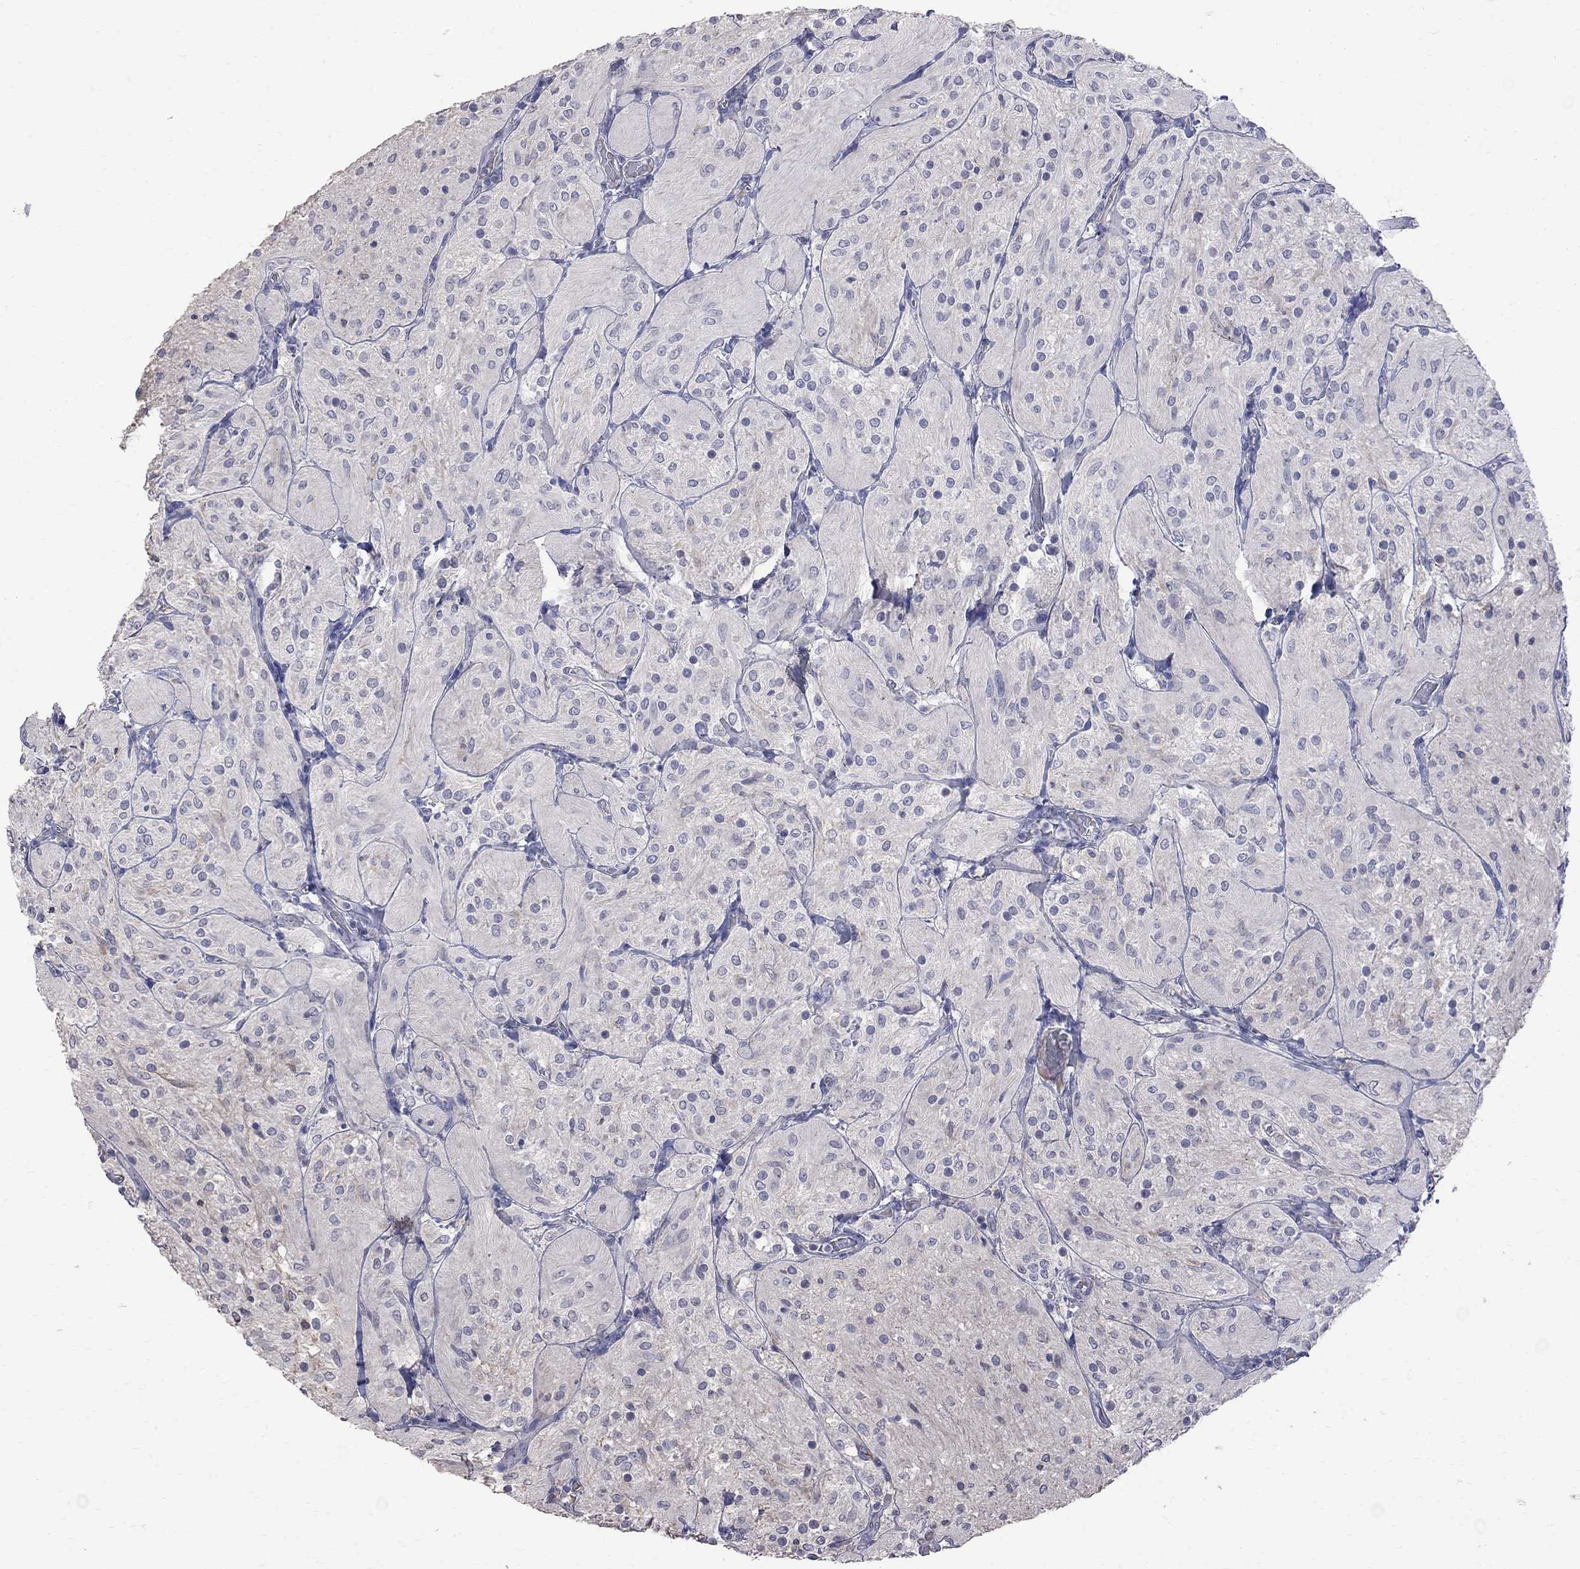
{"staining": {"intensity": "negative", "quantity": "none", "location": "none"}, "tissue": "glioma", "cell_type": "Tumor cells", "image_type": "cancer", "snomed": [{"axis": "morphology", "description": "Glioma, malignant, Low grade"}, {"axis": "topography", "description": "Brain"}], "caption": "Micrograph shows no significant protein staining in tumor cells of glioma.", "gene": "CKAP2", "patient": {"sex": "male", "age": 3}}